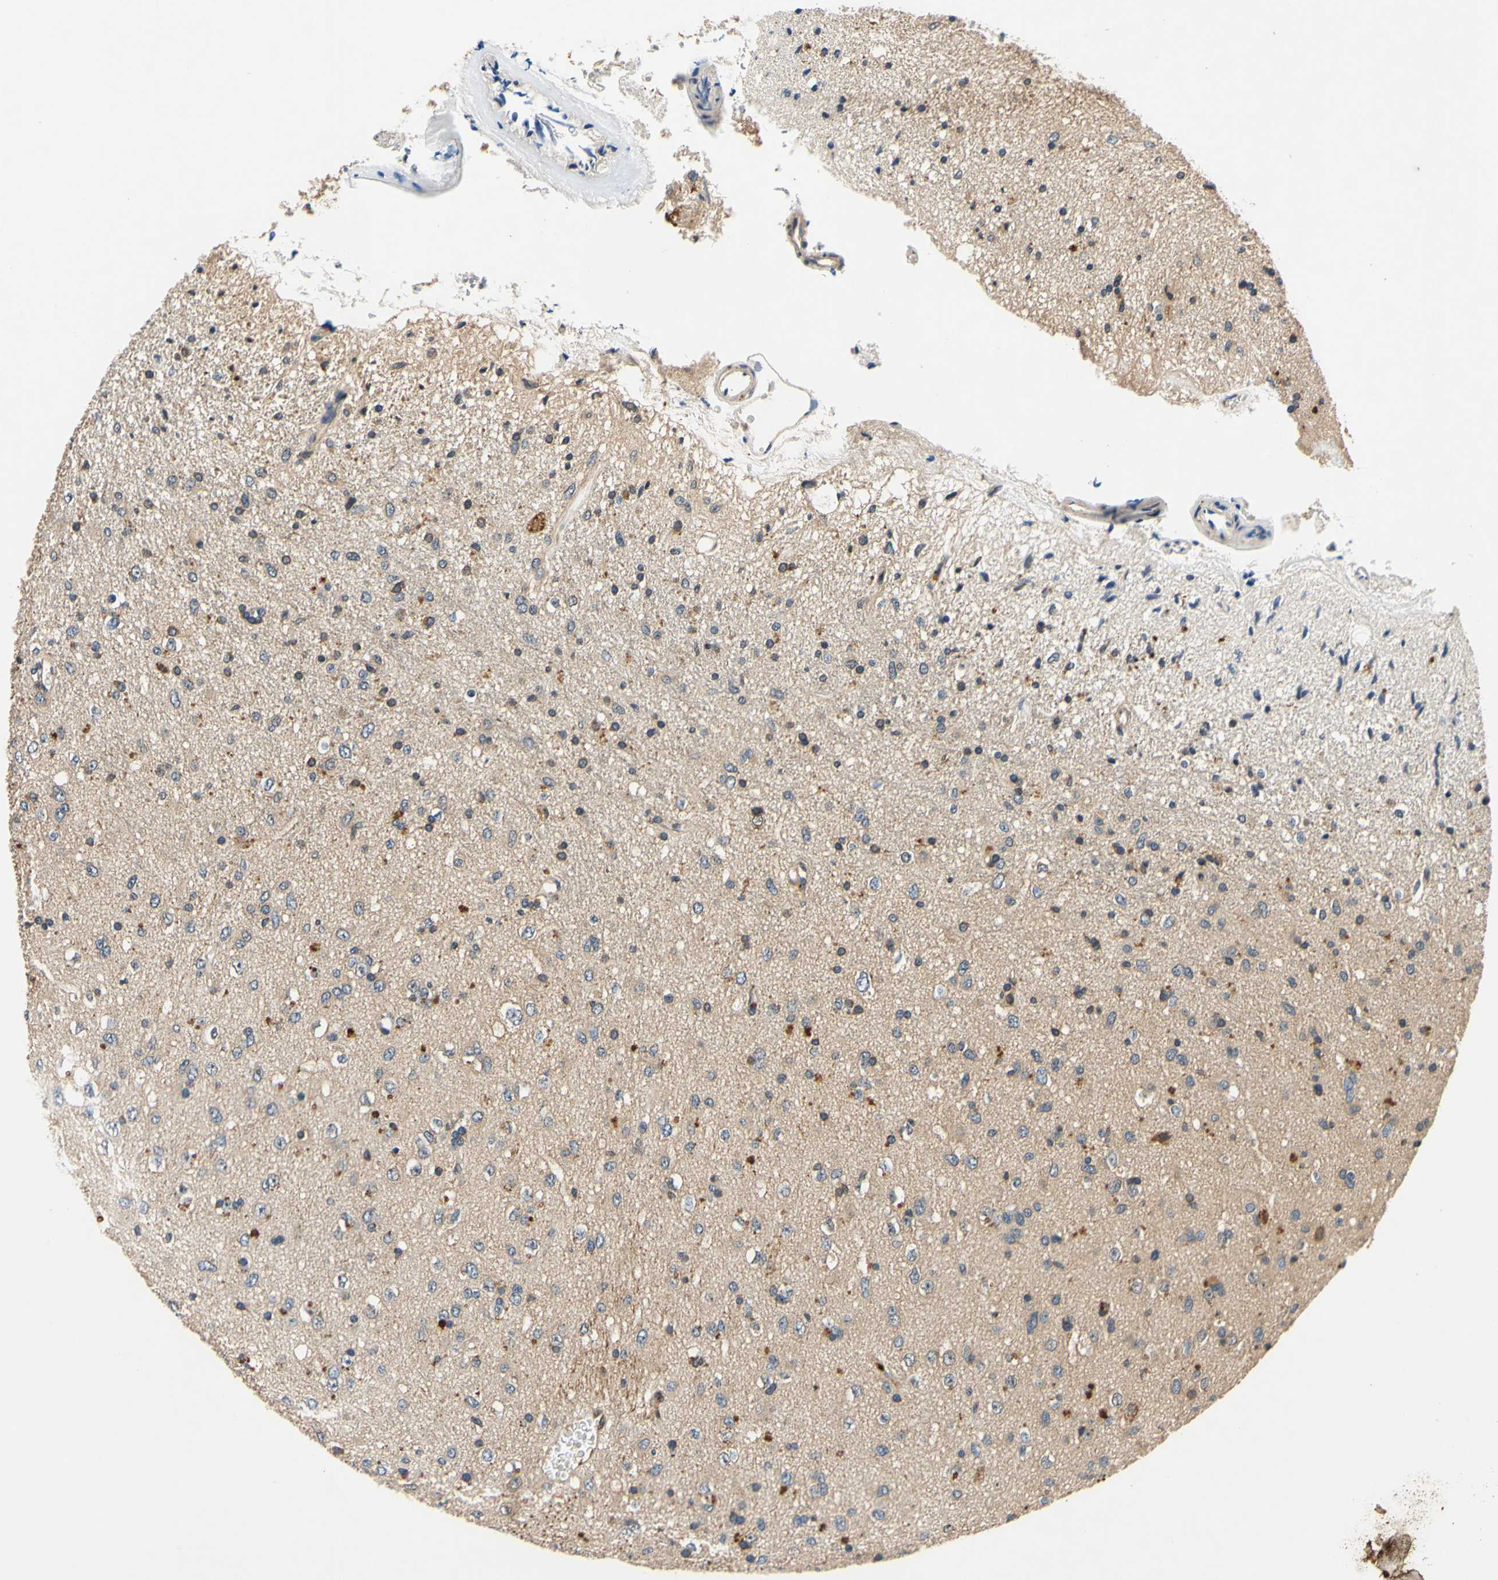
{"staining": {"intensity": "moderate", "quantity": "<25%", "location": "cytoplasmic/membranous"}, "tissue": "glioma", "cell_type": "Tumor cells", "image_type": "cancer", "snomed": [{"axis": "morphology", "description": "Glioma, malignant, Low grade"}, {"axis": "topography", "description": "Brain"}], "caption": "Brown immunohistochemical staining in human glioma reveals moderate cytoplasmic/membranous staining in about <25% of tumor cells. Nuclei are stained in blue.", "gene": "PLA2G4A", "patient": {"sex": "male", "age": 77}}